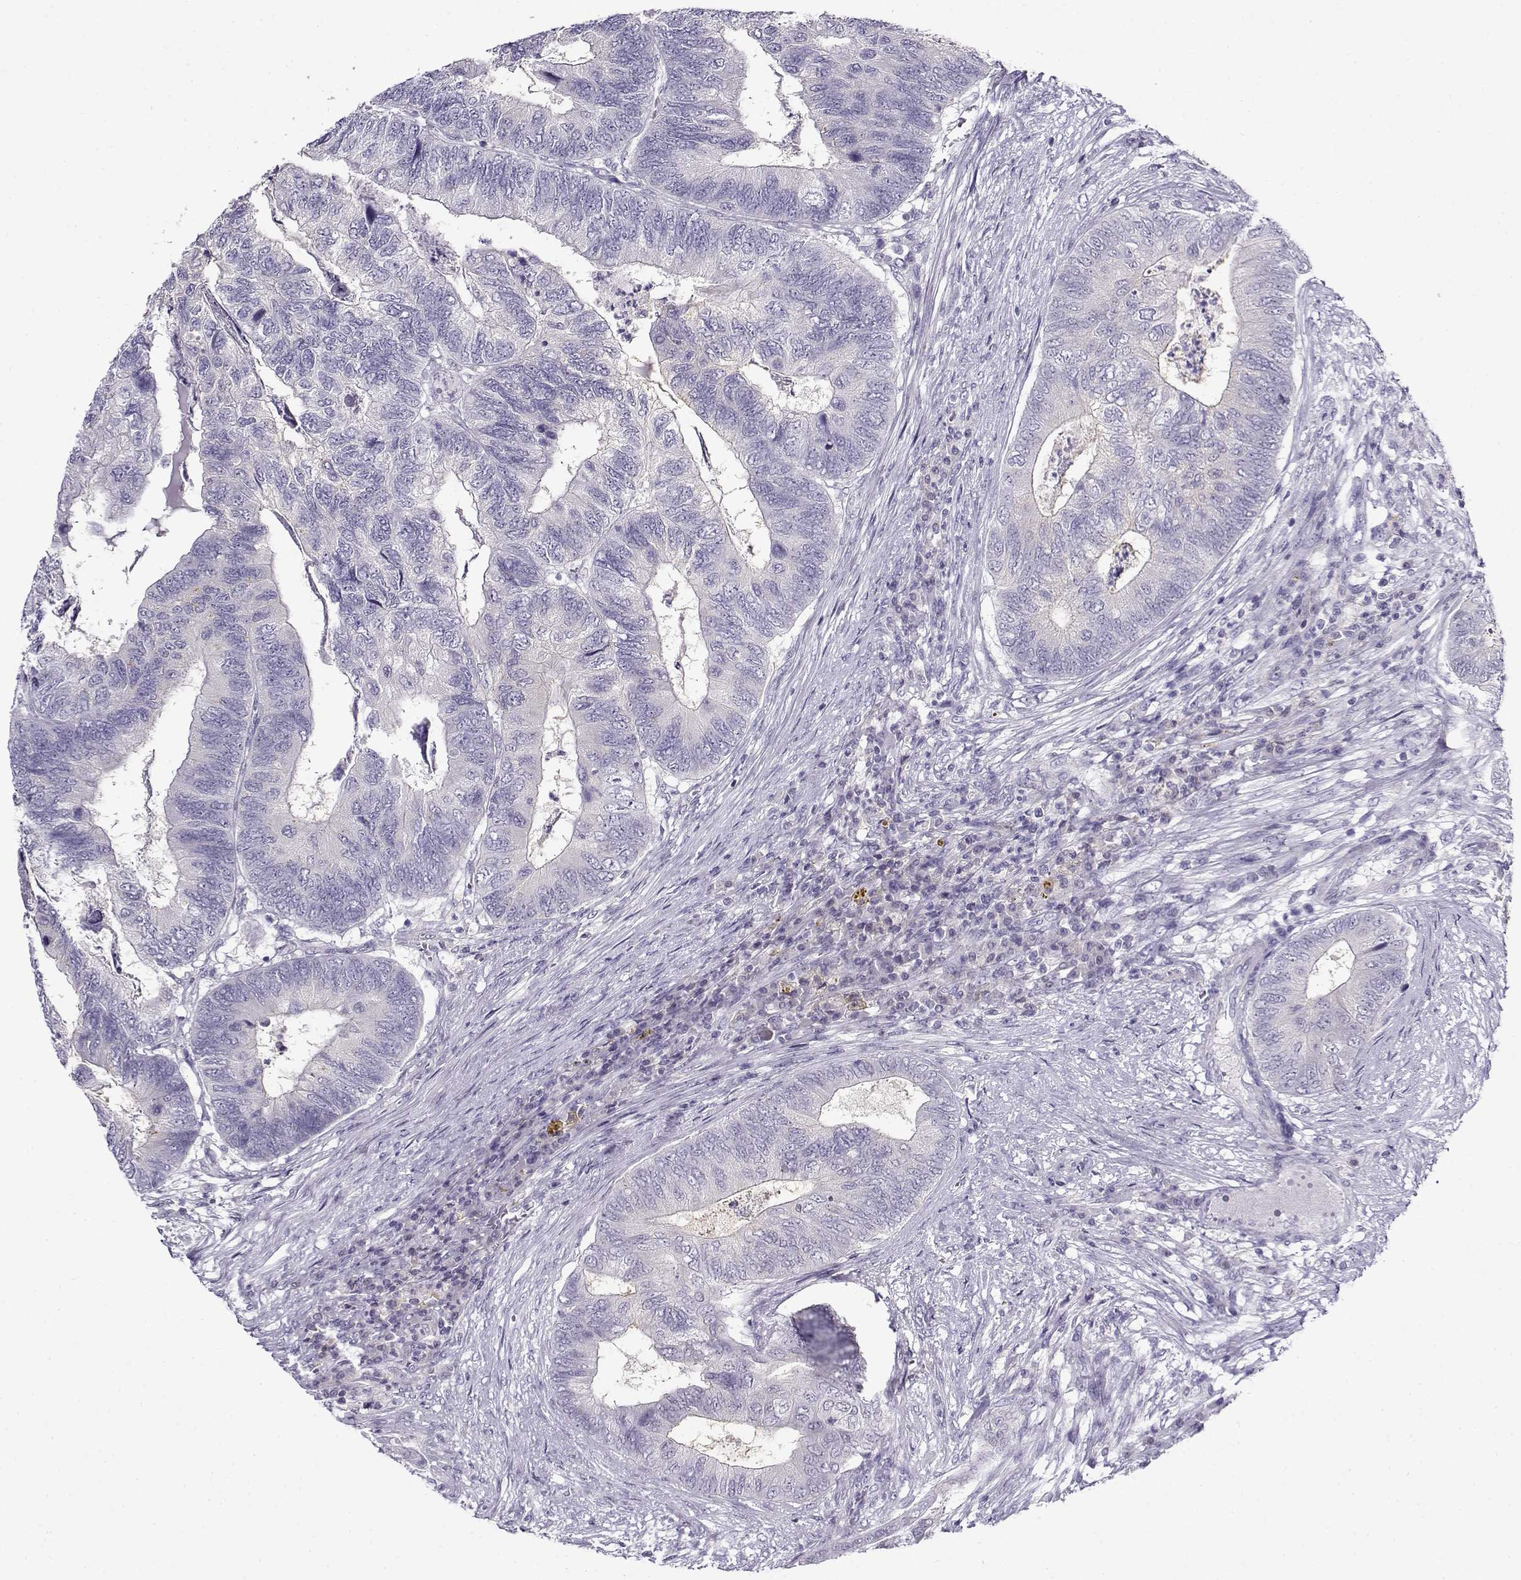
{"staining": {"intensity": "negative", "quantity": "none", "location": "none"}, "tissue": "colorectal cancer", "cell_type": "Tumor cells", "image_type": "cancer", "snomed": [{"axis": "morphology", "description": "Adenocarcinoma, NOS"}, {"axis": "topography", "description": "Colon"}], "caption": "The histopathology image exhibits no significant expression in tumor cells of adenocarcinoma (colorectal).", "gene": "FEZF1", "patient": {"sex": "female", "age": 67}}